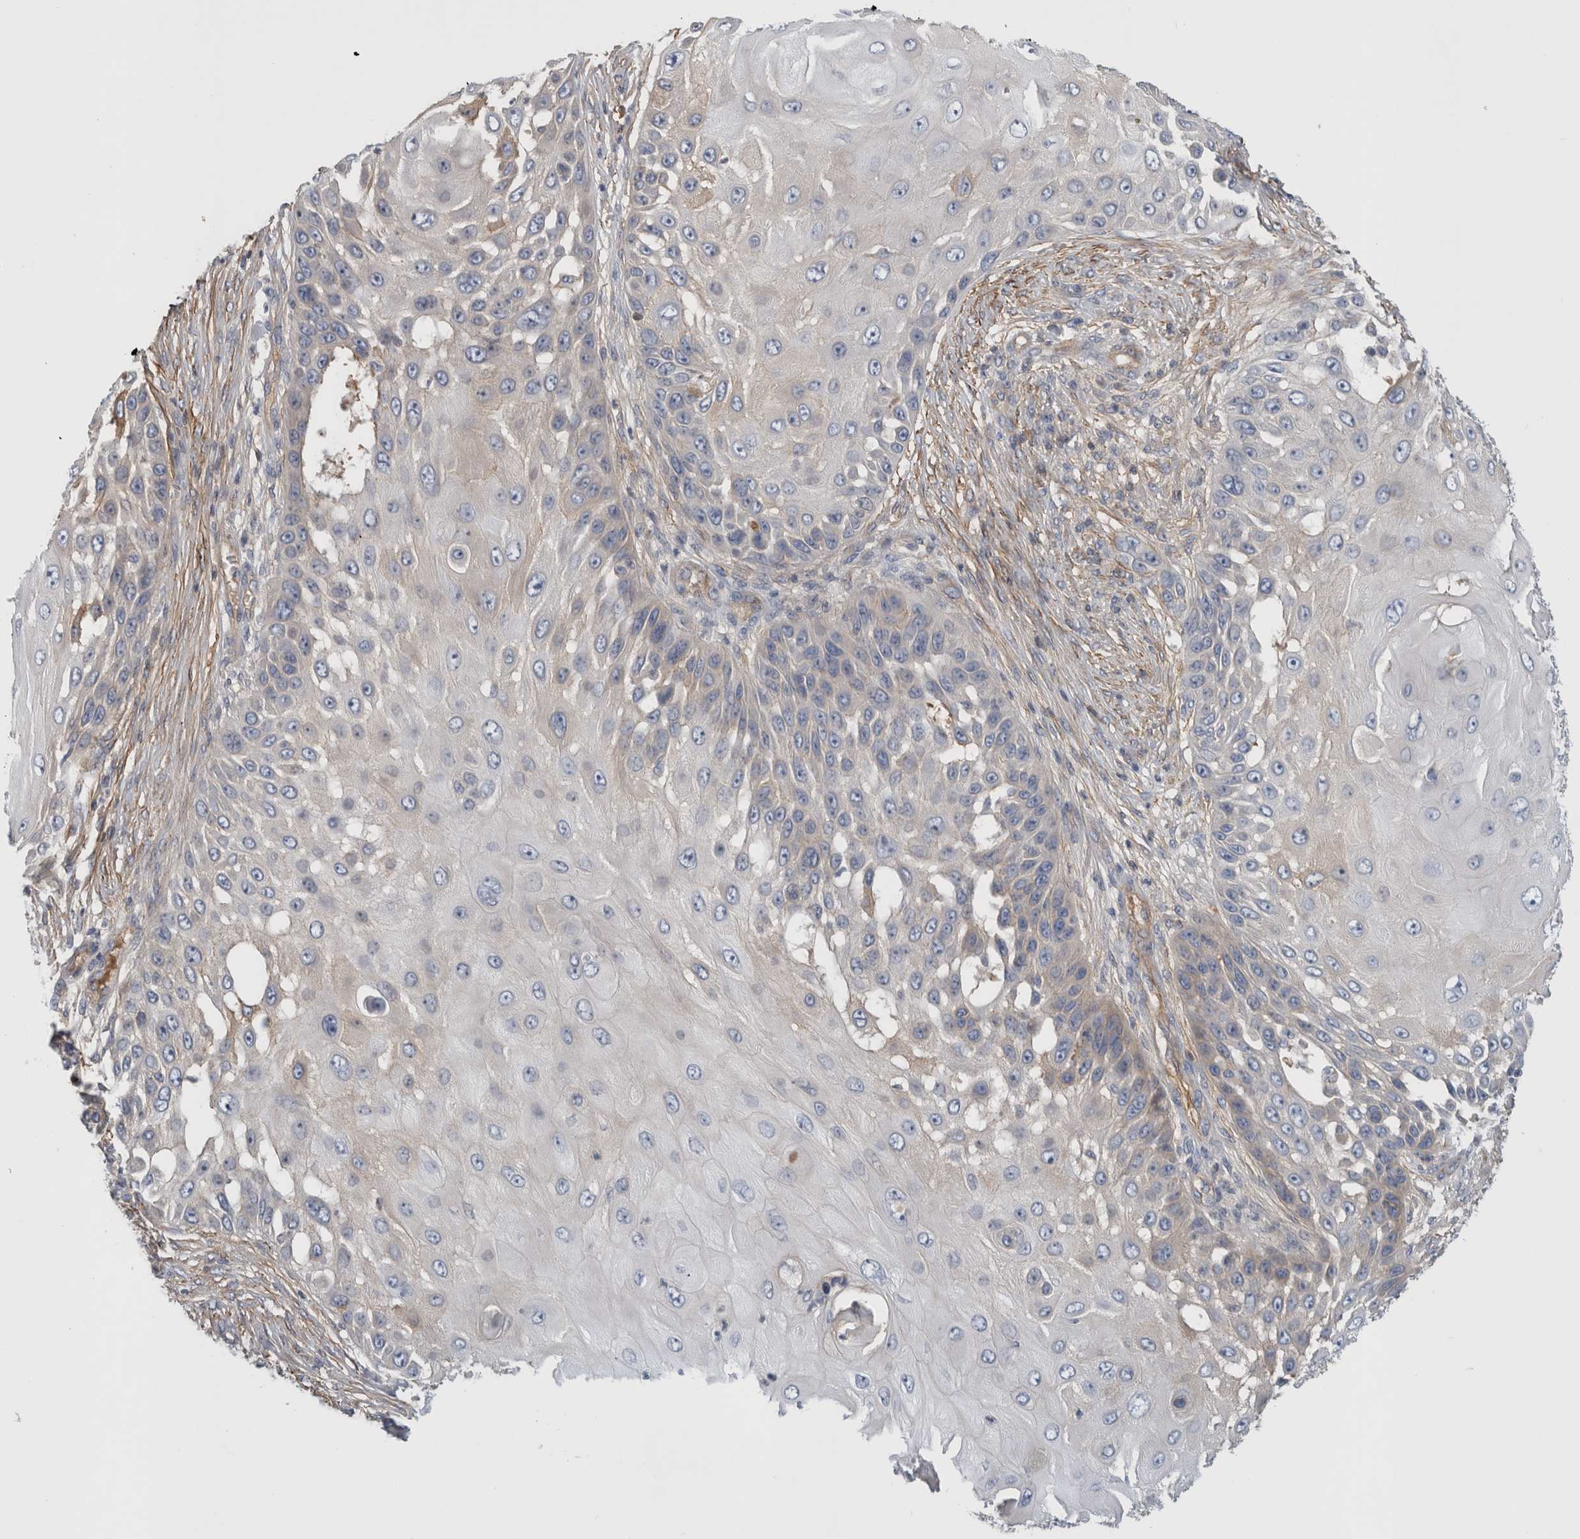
{"staining": {"intensity": "negative", "quantity": "none", "location": "none"}, "tissue": "skin cancer", "cell_type": "Tumor cells", "image_type": "cancer", "snomed": [{"axis": "morphology", "description": "Squamous cell carcinoma, NOS"}, {"axis": "topography", "description": "Skin"}], "caption": "Tumor cells are negative for brown protein staining in skin squamous cell carcinoma. Nuclei are stained in blue.", "gene": "CFI", "patient": {"sex": "female", "age": 44}}